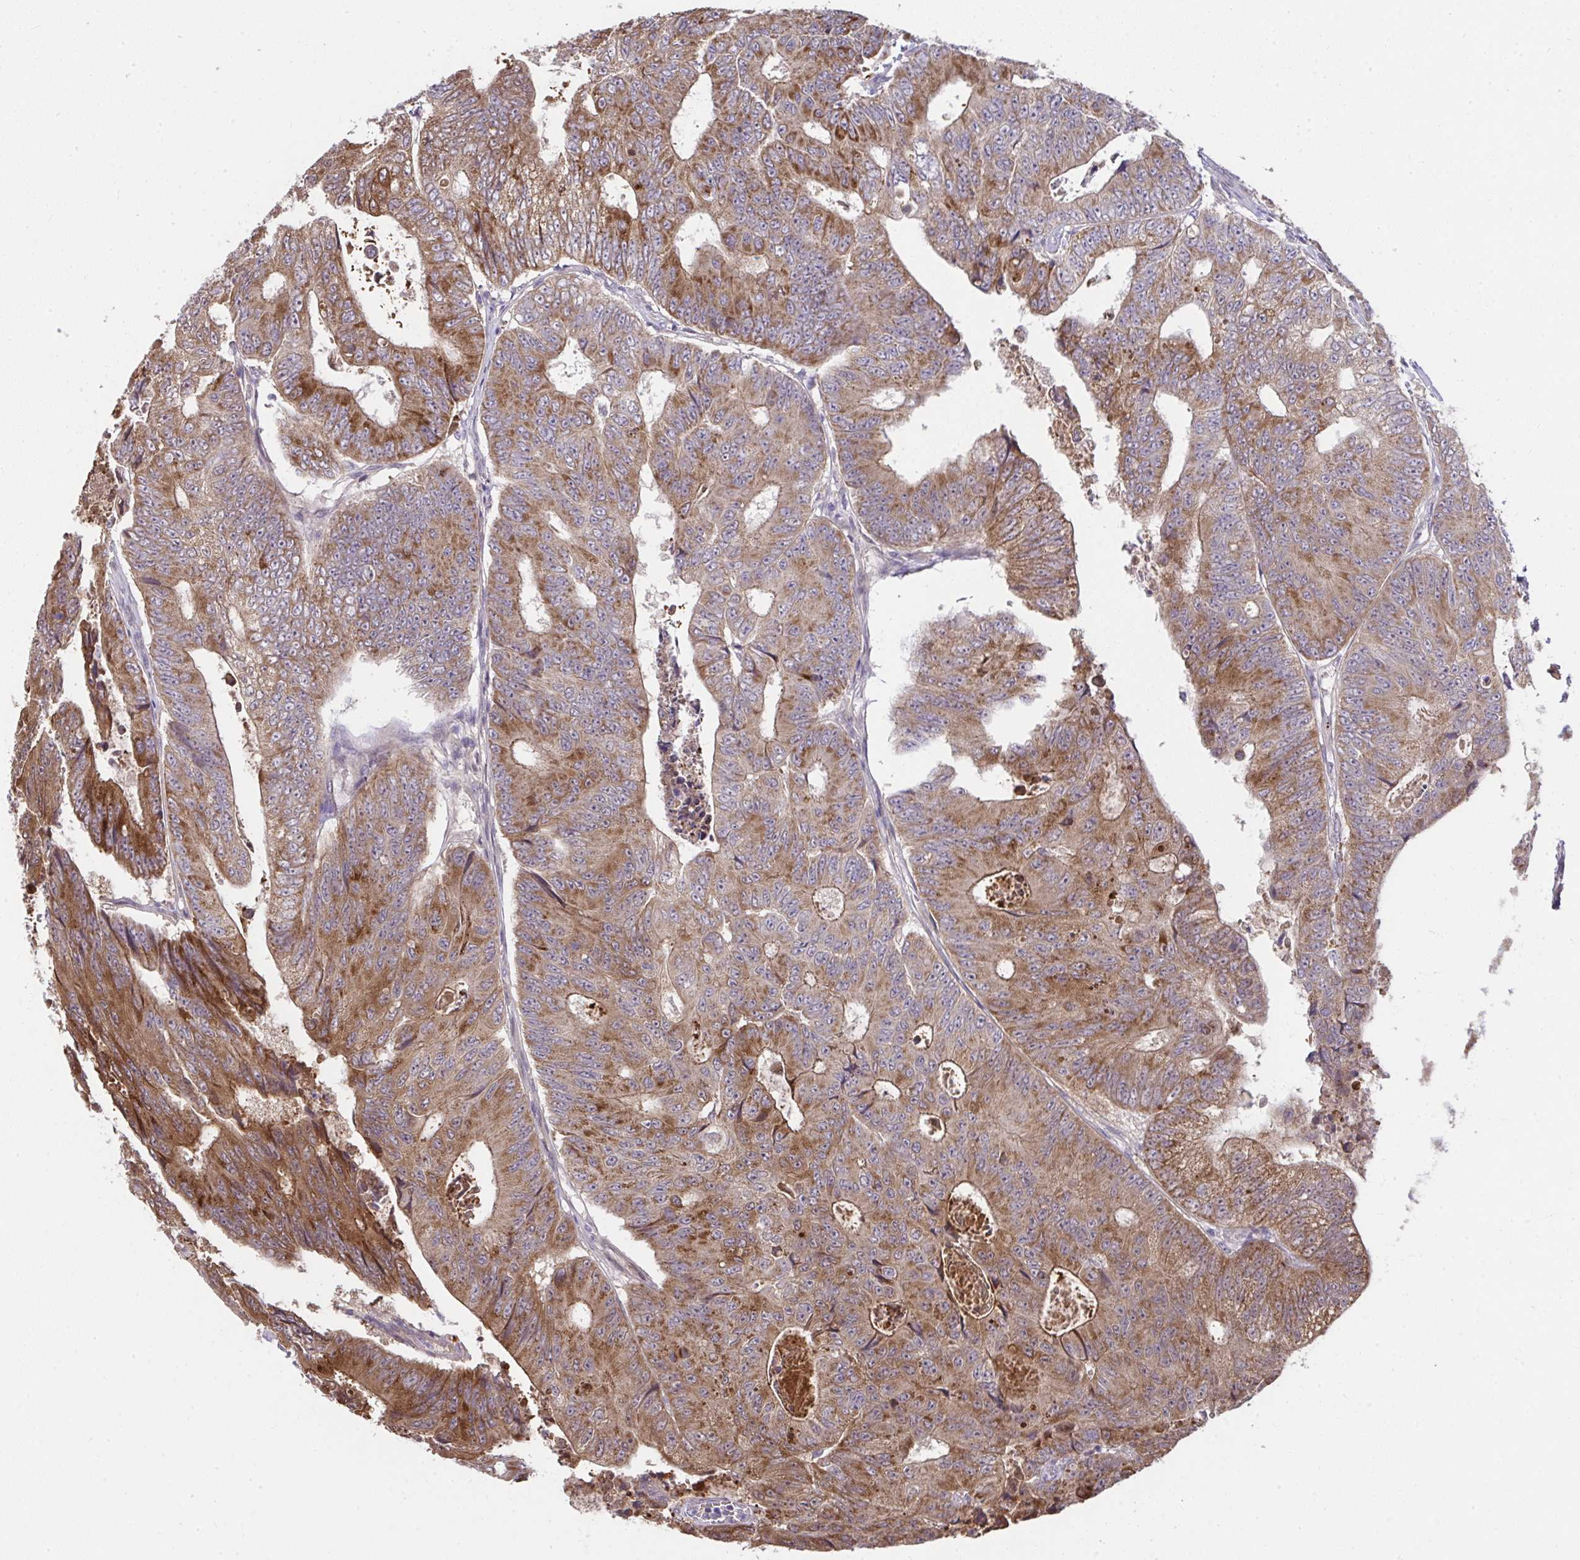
{"staining": {"intensity": "strong", "quantity": ">75%", "location": "cytoplasmic/membranous"}, "tissue": "colorectal cancer", "cell_type": "Tumor cells", "image_type": "cancer", "snomed": [{"axis": "morphology", "description": "Adenocarcinoma, NOS"}, {"axis": "topography", "description": "Colon"}], "caption": "Immunohistochemistry (IHC) micrograph of colorectal cancer (adenocarcinoma) stained for a protein (brown), which shows high levels of strong cytoplasmic/membranous expression in approximately >75% of tumor cells.", "gene": "RDH14", "patient": {"sex": "female", "age": 48}}